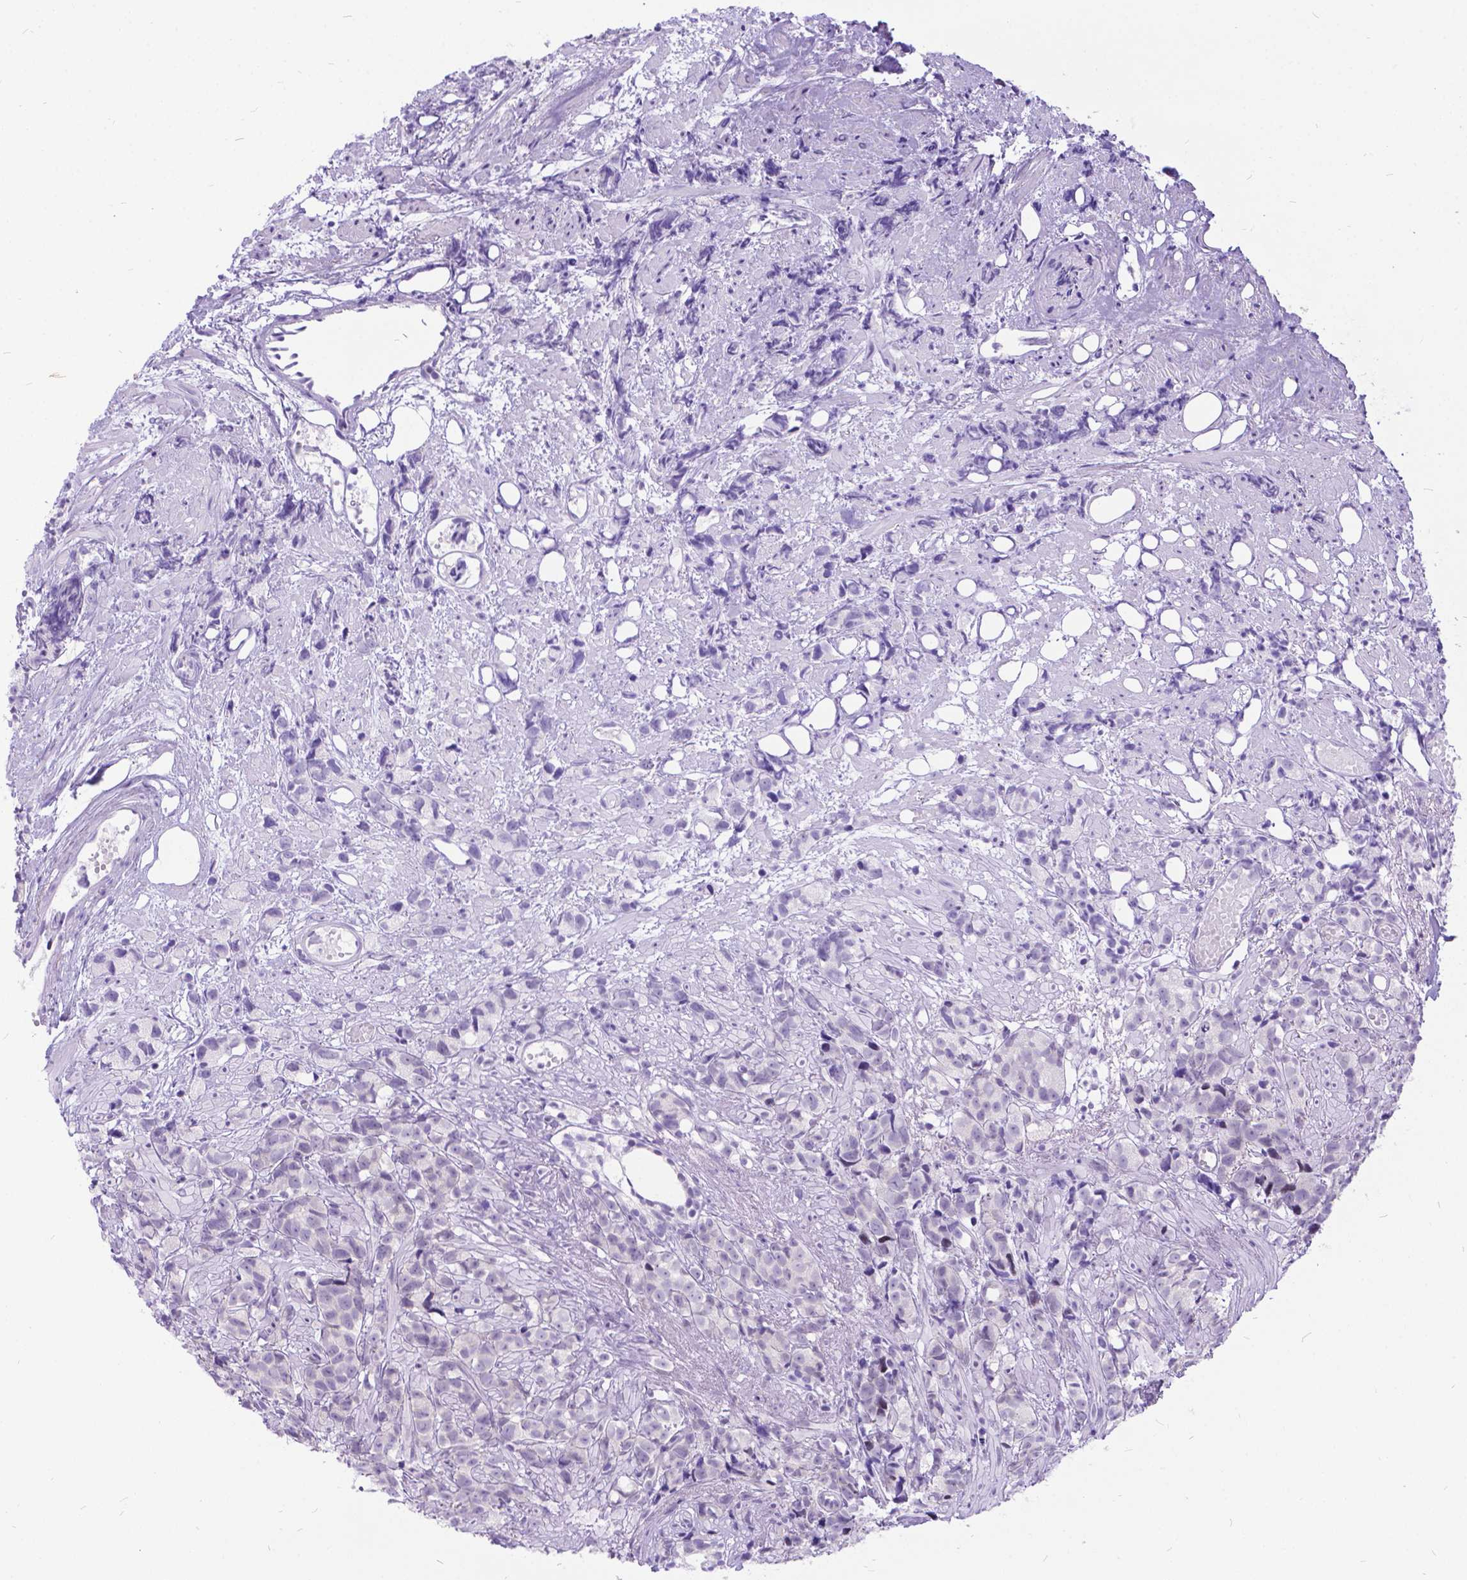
{"staining": {"intensity": "negative", "quantity": "none", "location": "none"}, "tissue": "prostate cancer", "cell_type": "Tumor cells", "image_type": "cancer", "snomed": [{"axis": "morphology", "description": "Adenocarcinoma, High grade"}, {"axis": "topography", "description": "Prostate"}], "caption": "DAB (3,3'-diaminobenzidine) immunohistochemical staining of prostate cancer exhibits no significant expression in tumor cells.", "gene": "FAM124B", "patient": {"sex": "male", "age": 81}}